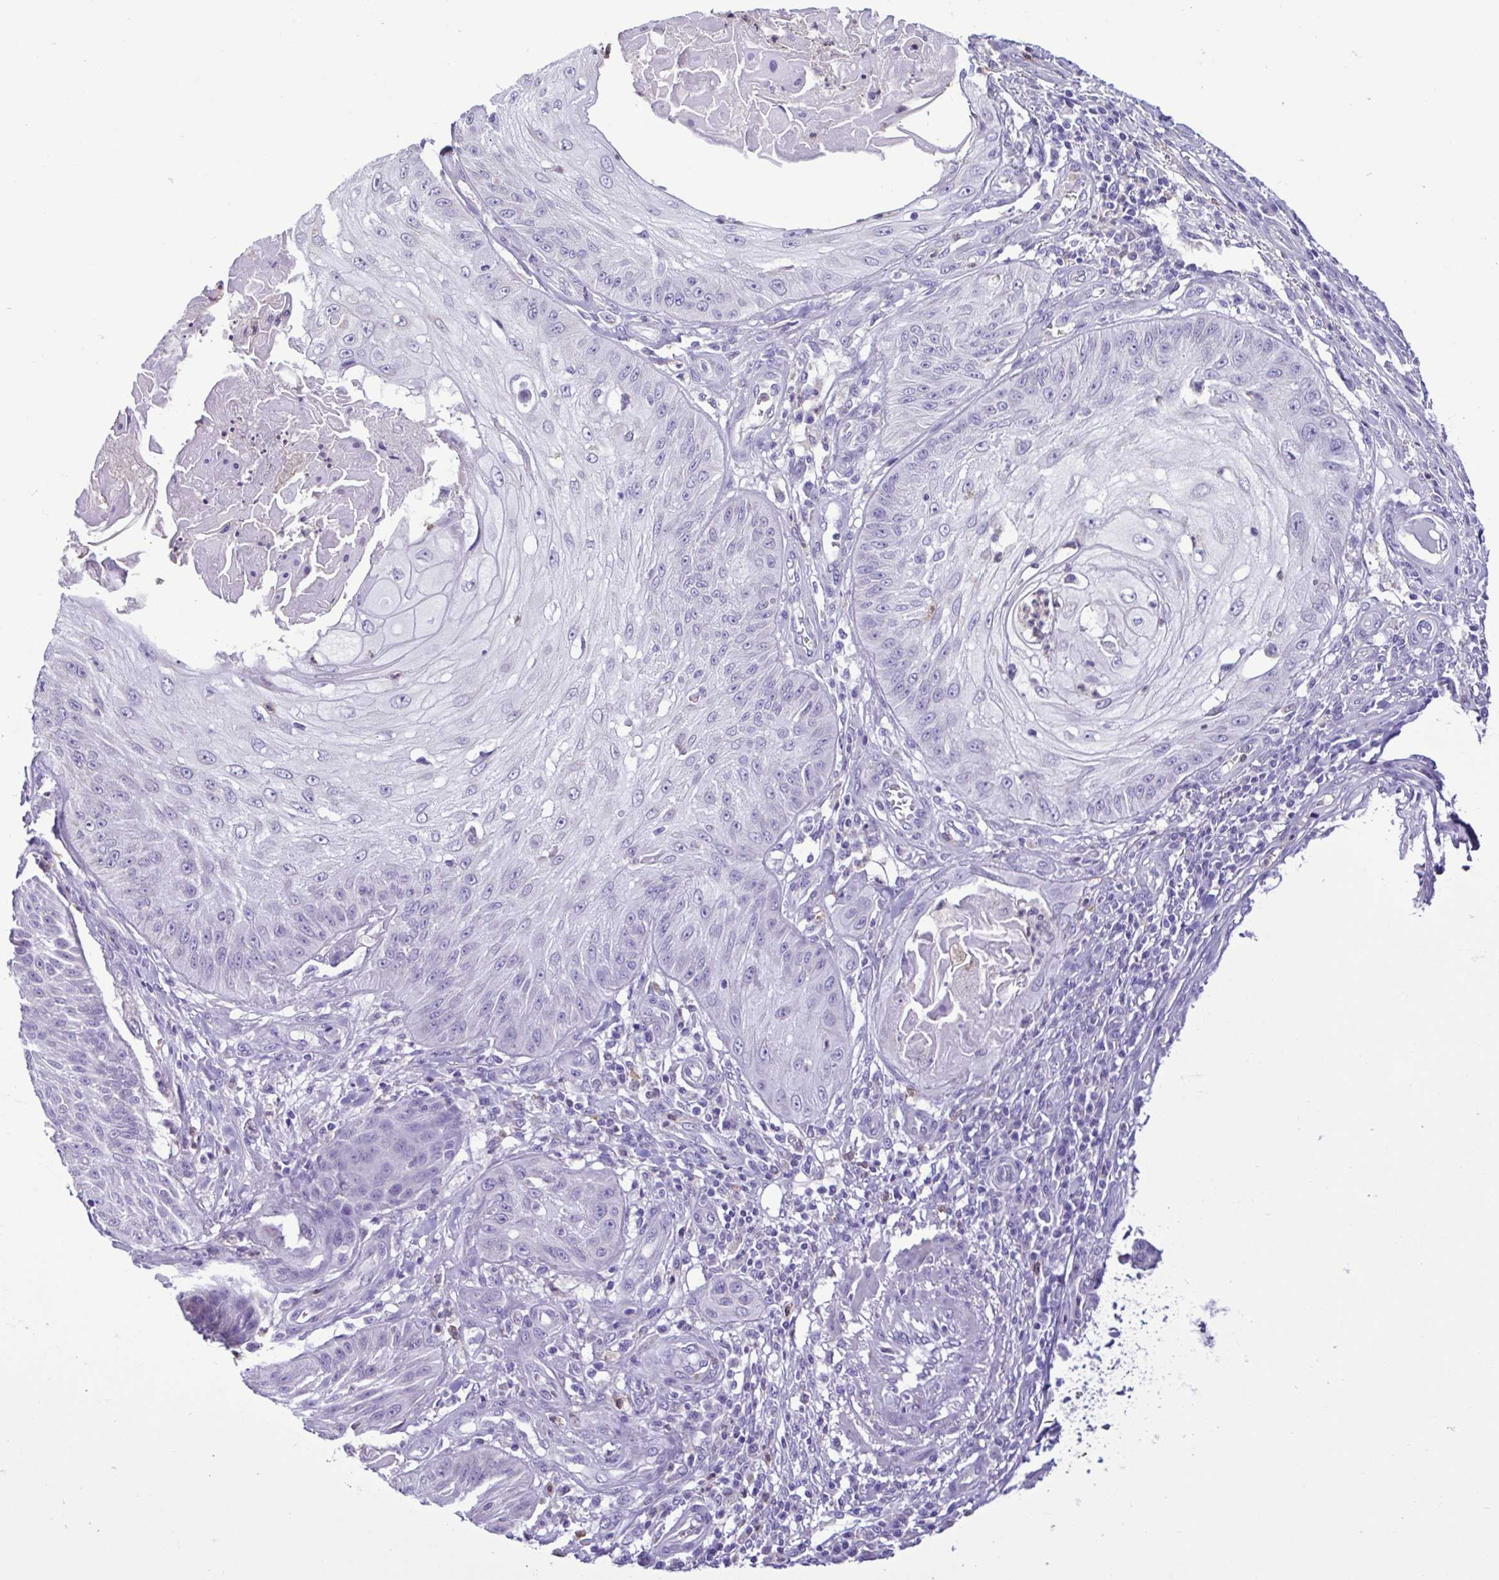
{"staining": {"intensity": "negative", "quantity": "none", "location": "none"}, "tissue": "skin cancer", "cell_type": "Tumor cells", "image_type": "cancer", "snomed": [{"axis": "morphology", "description": "Squamous cell carcinoma, NOS"}, {"axis": "topography", "description": "Skin"}], "caption": "Tumor cells show no significant protein expression in skin cancer (squamous cell carcinoma).", "gene": "CBY2", "patient": {"sex": "male", "age": 70}}